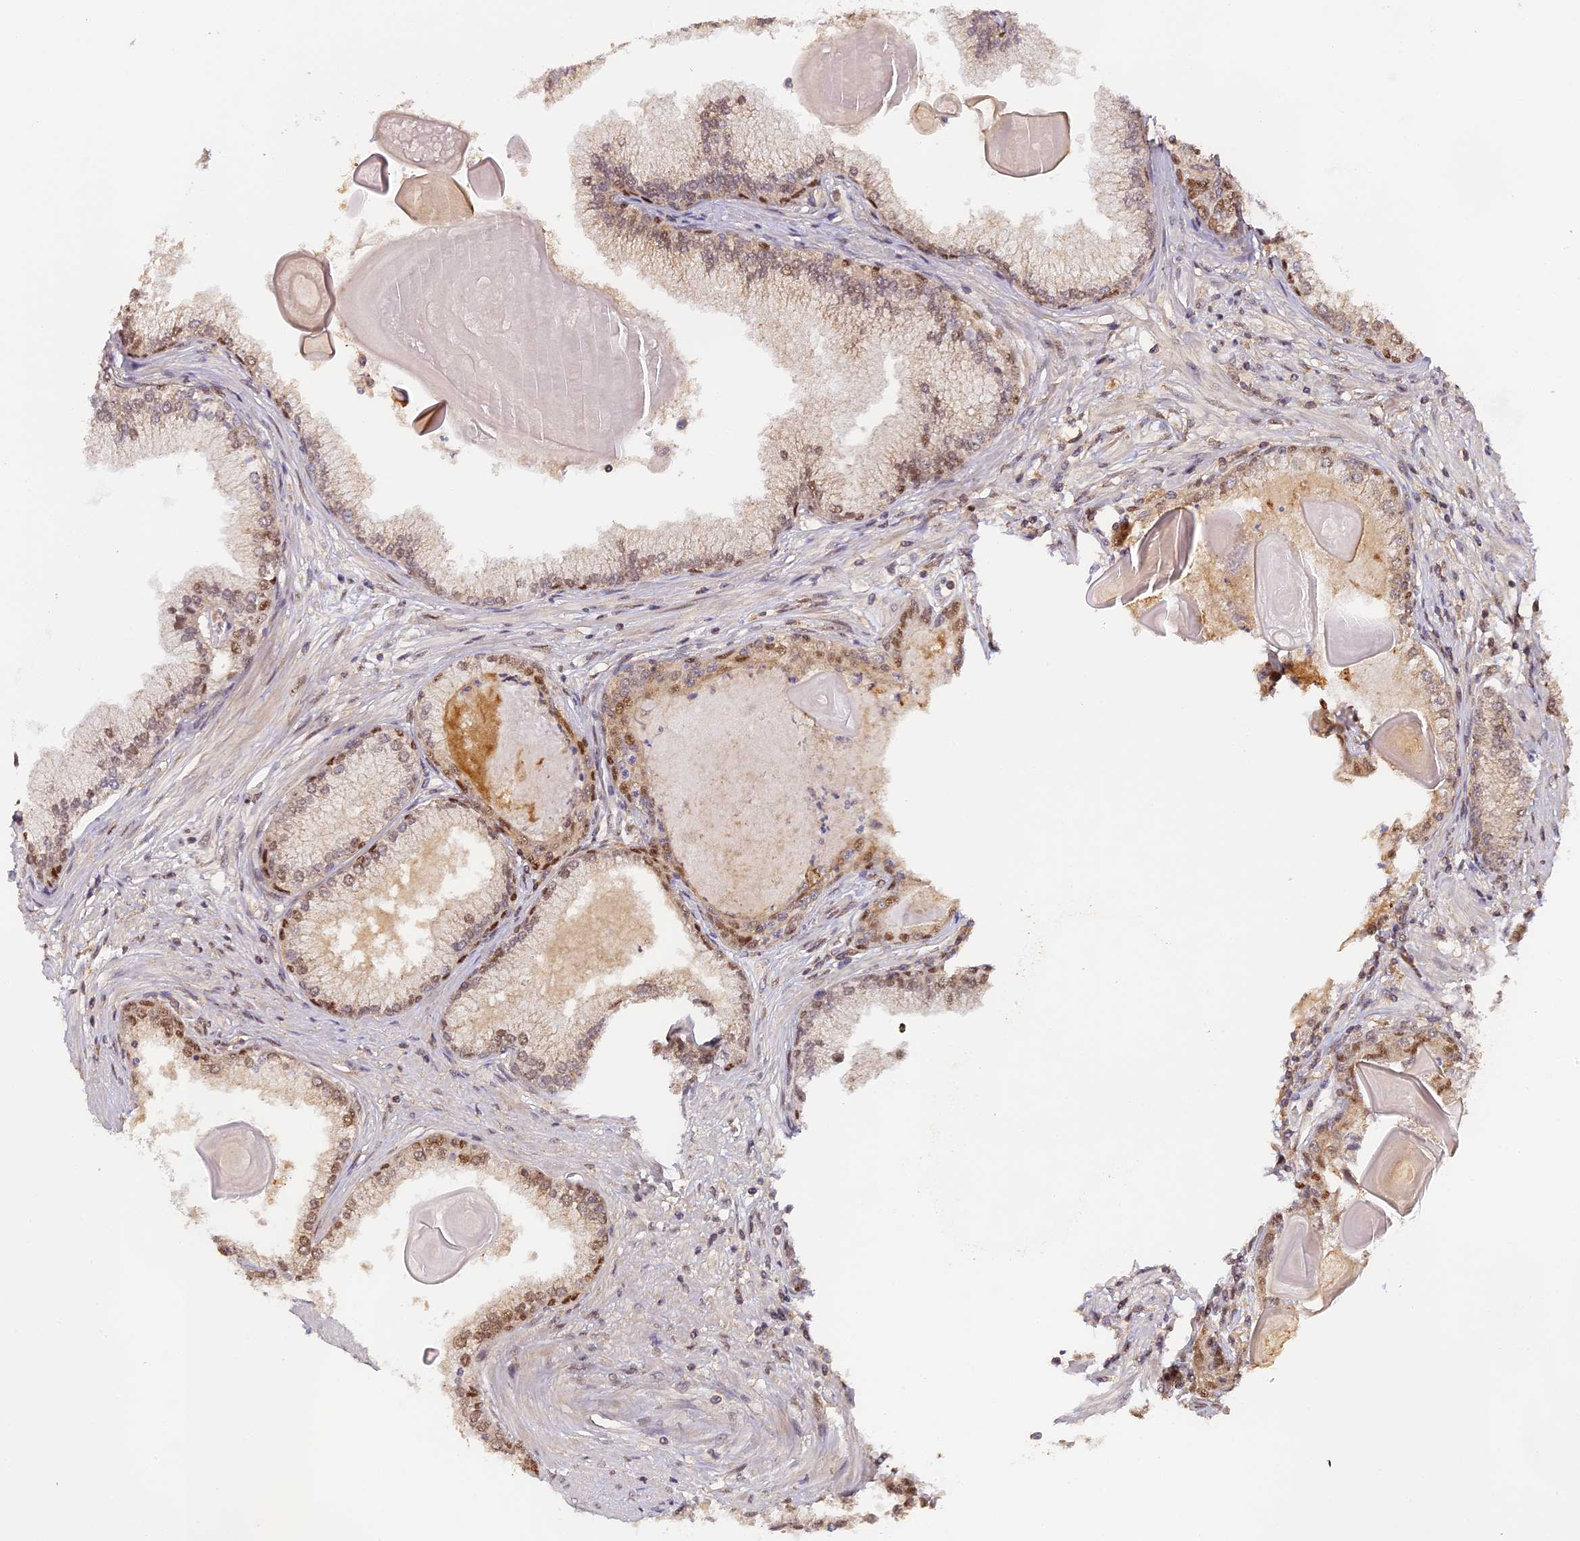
{"staining": {"intensity": "moderate", "quantity": "<25%", "location": "nuclear"}, "tissue": "prostate cancer", "cell_type": "Tumor cells", "image_type": "cancer", "snomed": [{"axis": "morphology", "description": "Adenocarcinoma, High grade"}, {"axis": "topography", "description": "Prostate"}], "caption": "Protein expression analysis of human prostate high-grade adenocarcinoma reveals moderate nuclear staining in about <25% of tumor cells. (IHC, brightfield microscopy, high magnification).", "gene": "MYBL2", "patient": {"sex": "male", "age": 74}}